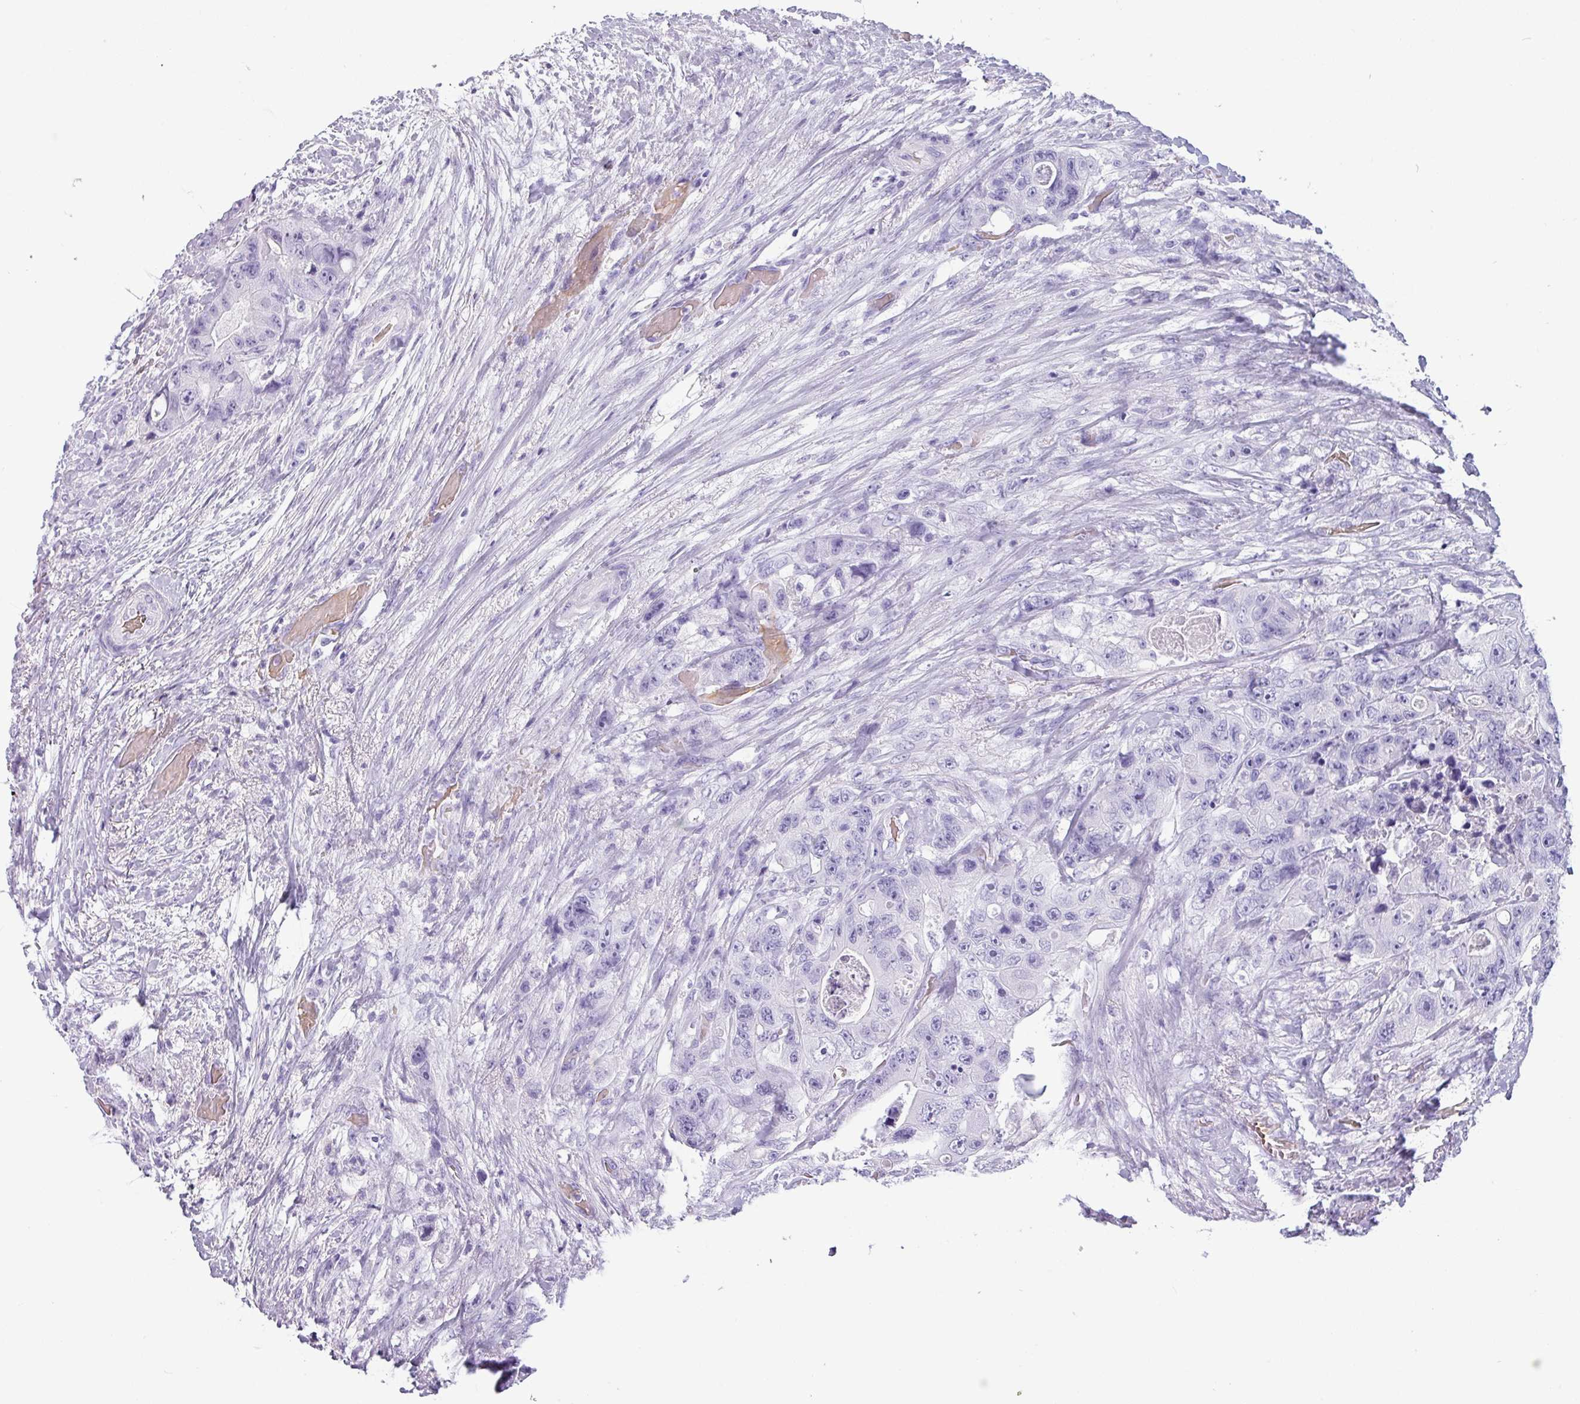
{"staining": {"intensity": "negative", "quantity": "none", "location": "none"}, "tissue": "colorectal cancer", "cell_type": "Tumor cells", "image_type": "cancer", "snomed": [{"axis": "morphology", "description": "Adenocarcinoma, NOS"}, {"axis": "topography", "description": "Colon"}], "caption": "The image demonstrates no staining of tumor cells in adenocarcinoma (colorectal). The staining is performed using DAB brown chromogen with nuclei counter-stained in using hematoxylin.", "gene": "CRYBB2", "patient": {"sex": "female", "age": 46}}